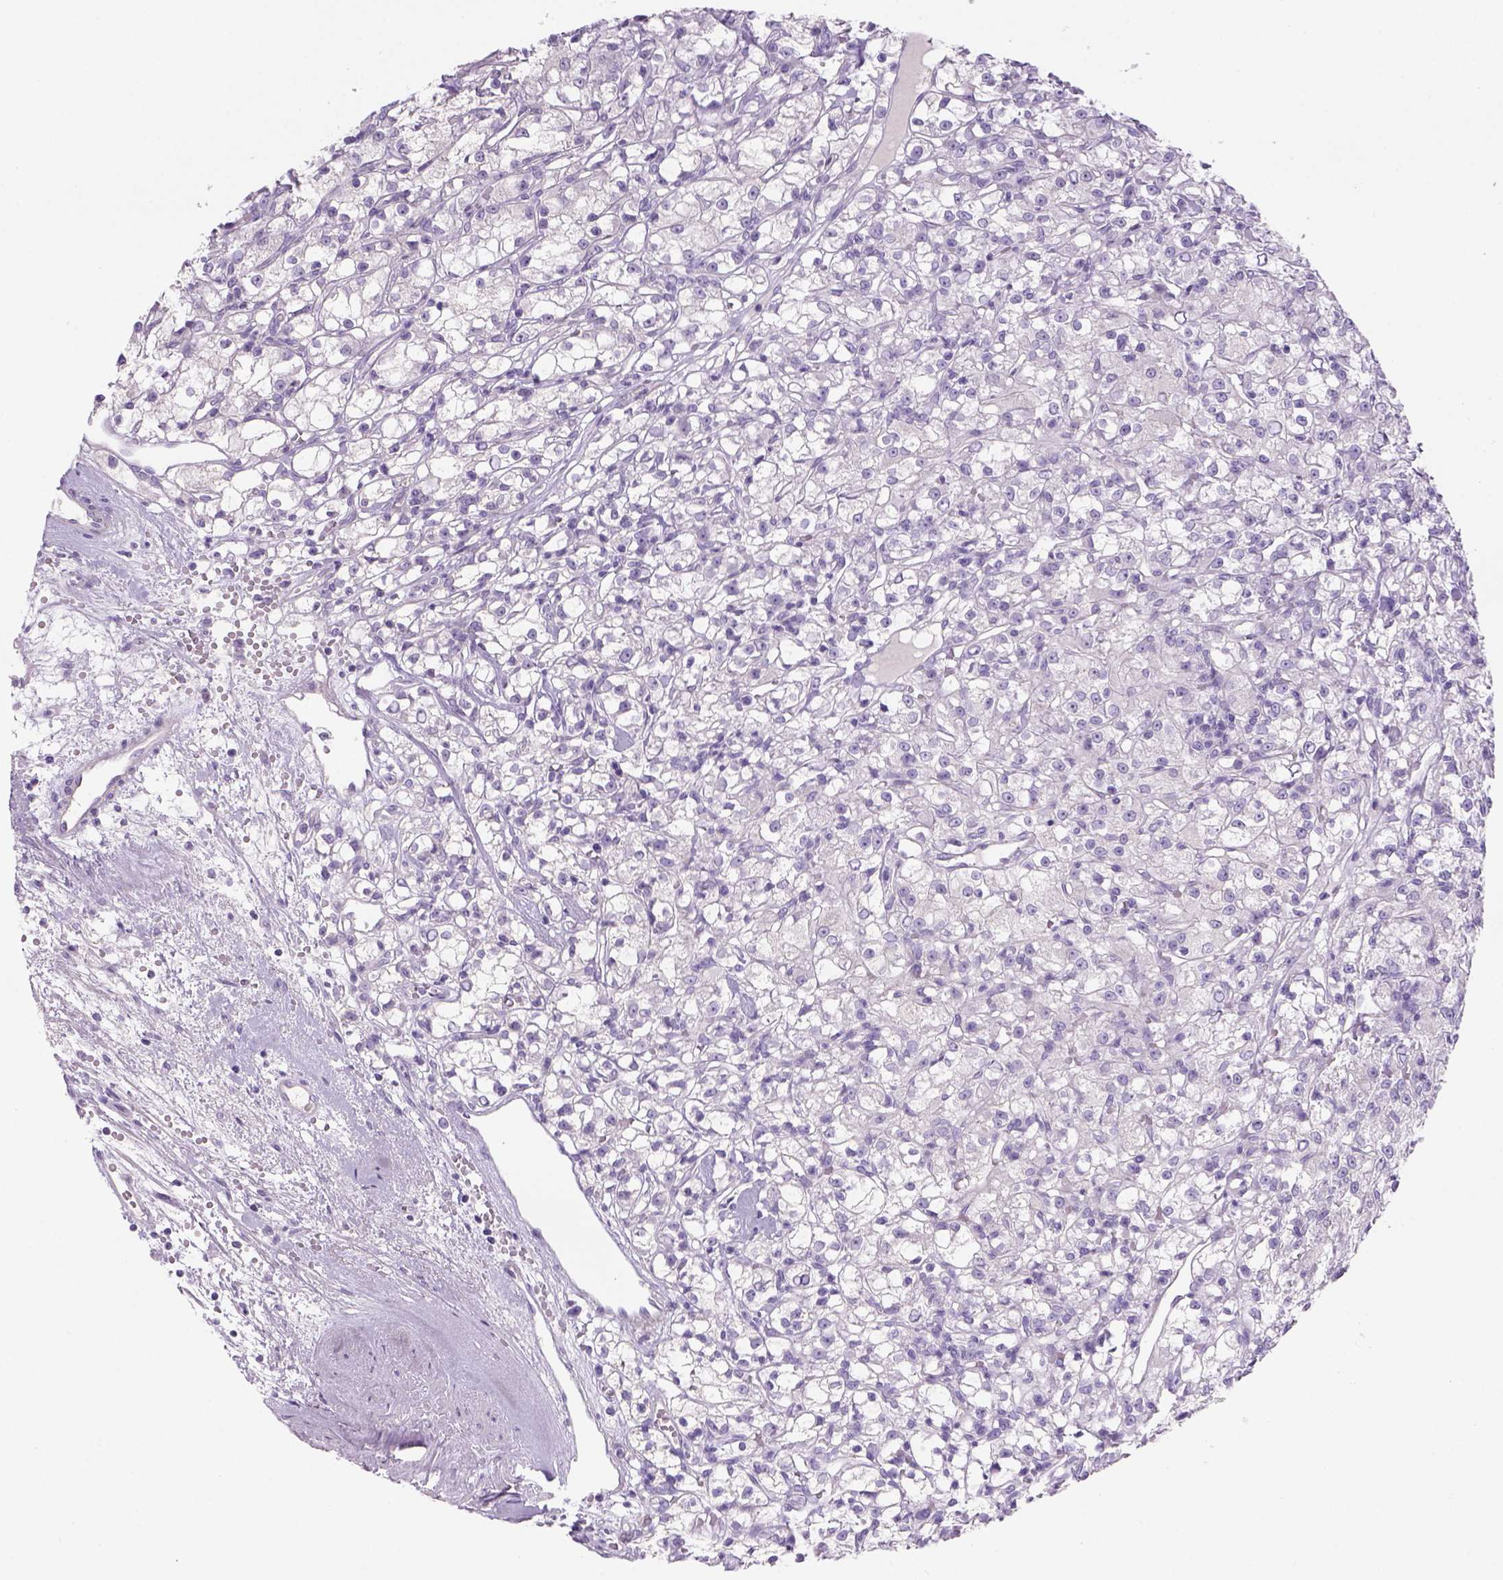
{"staining": {"intensity": "negative", "quantity": "none", "location": "none"}, "tissue": "renal cancer", "cell_type": "Tumor cells", "image_type": "cancer", "snomed": [{"axis": "morphology", "description": "Adenocarcinoma, NOS"}, {"axis": "topography", "description": "Kidney"}], "caption": "An IHC micrograph of renal adenocarcinoma is shown. There is no staining in tumor cells of renal adenocarcinoma.", "gene": "TENM4", "patient": {"sex": "female", "age": 59}}